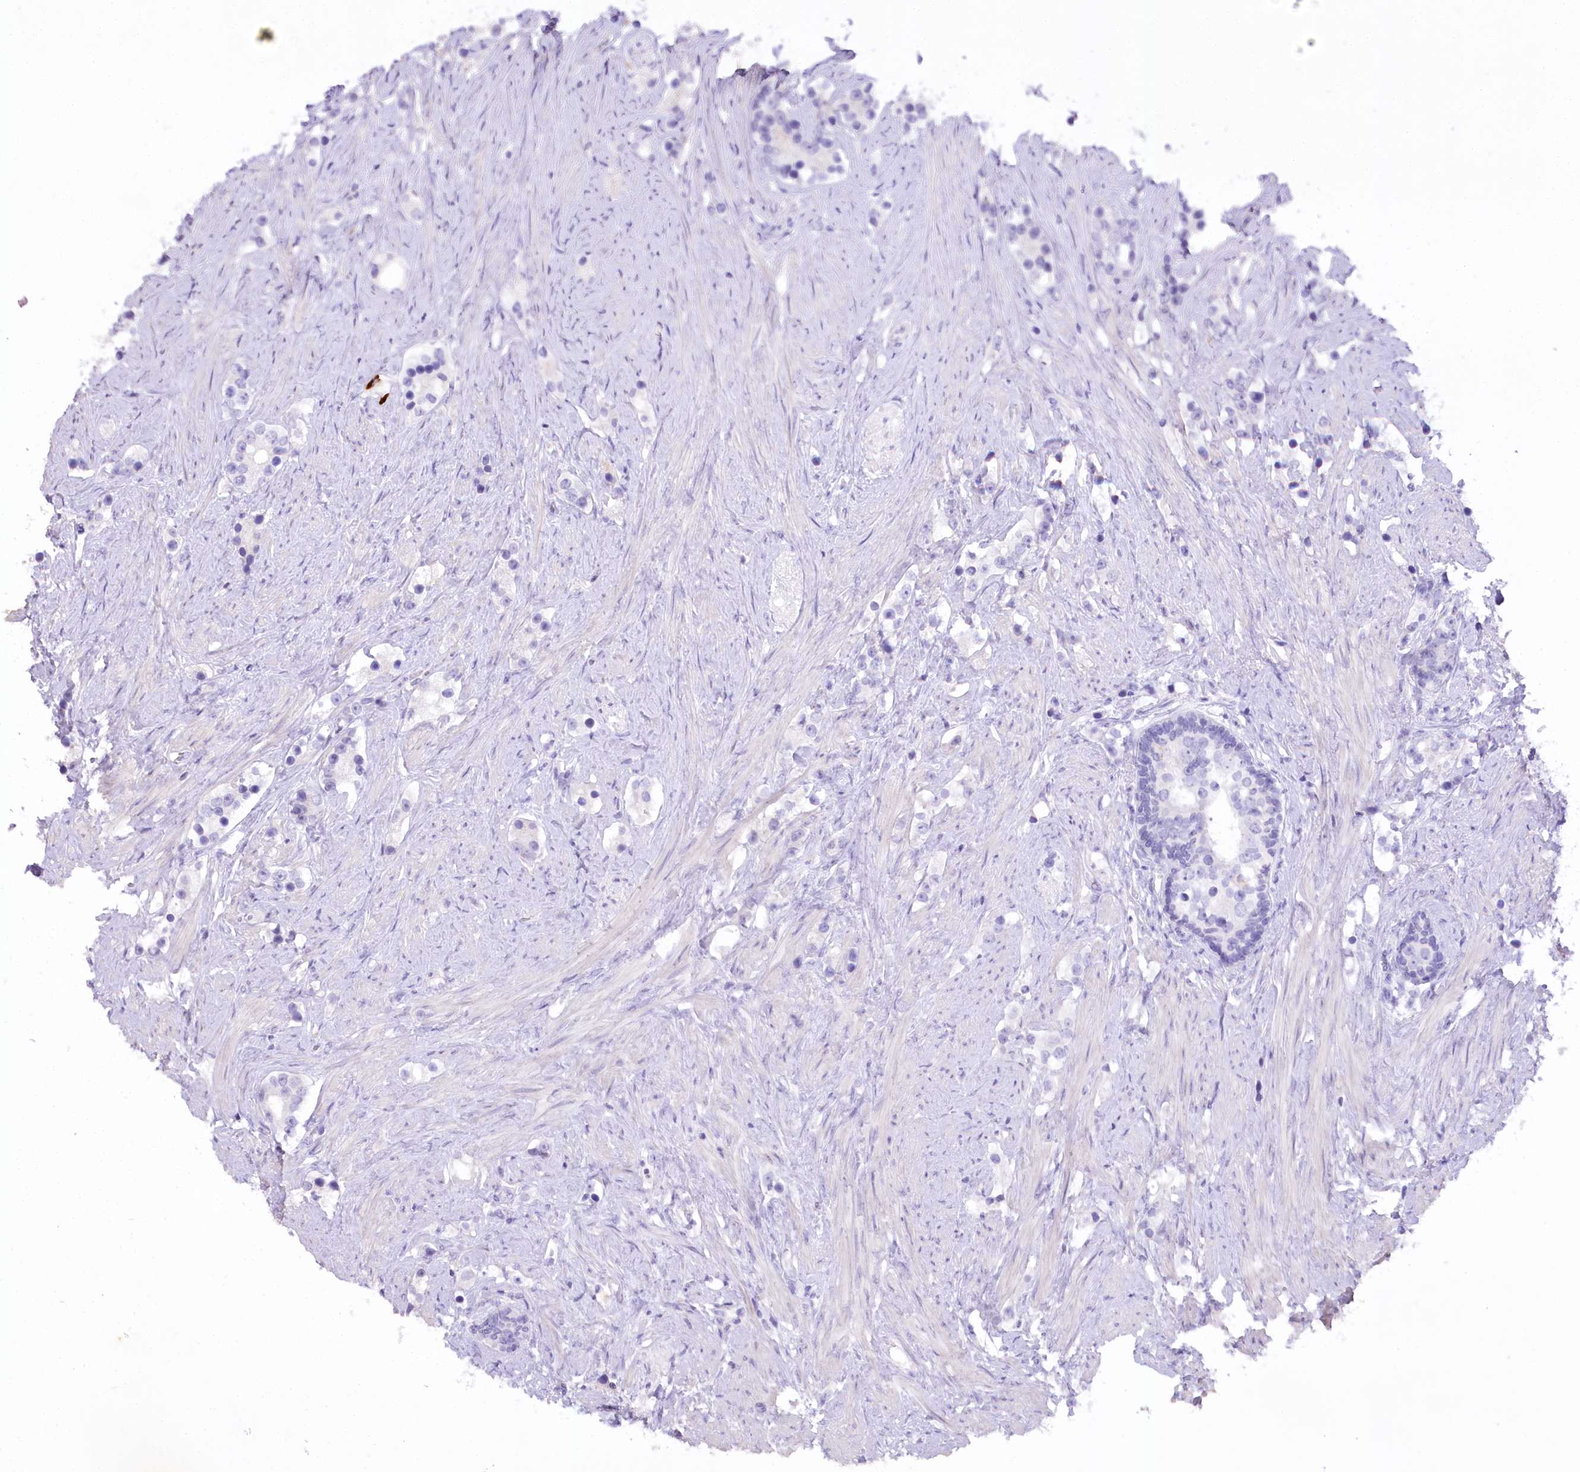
{"staining": {"intensity": "negative", "quantity": "none", "location": "none"}, "tissue": "prostate cancer", "cell_type": "Tumor cells", "image_type": "cancer", "snomed": [{"axis": "morphology", "description": "Adenocarcinoma, High grade"}, {"axis": "topography", "description": "Prostate"}], "caption": "High magnification brightfield microscopy of high-grade adenocarcinoma (prostate) stained with DAB (brown) and counterstained with hematoxylin (blue): tumor cells show no significant positivity. Nuclei are stained in blue.", "gene": "MYOZ1", "patient": {"sex": "male", "age": 63}}